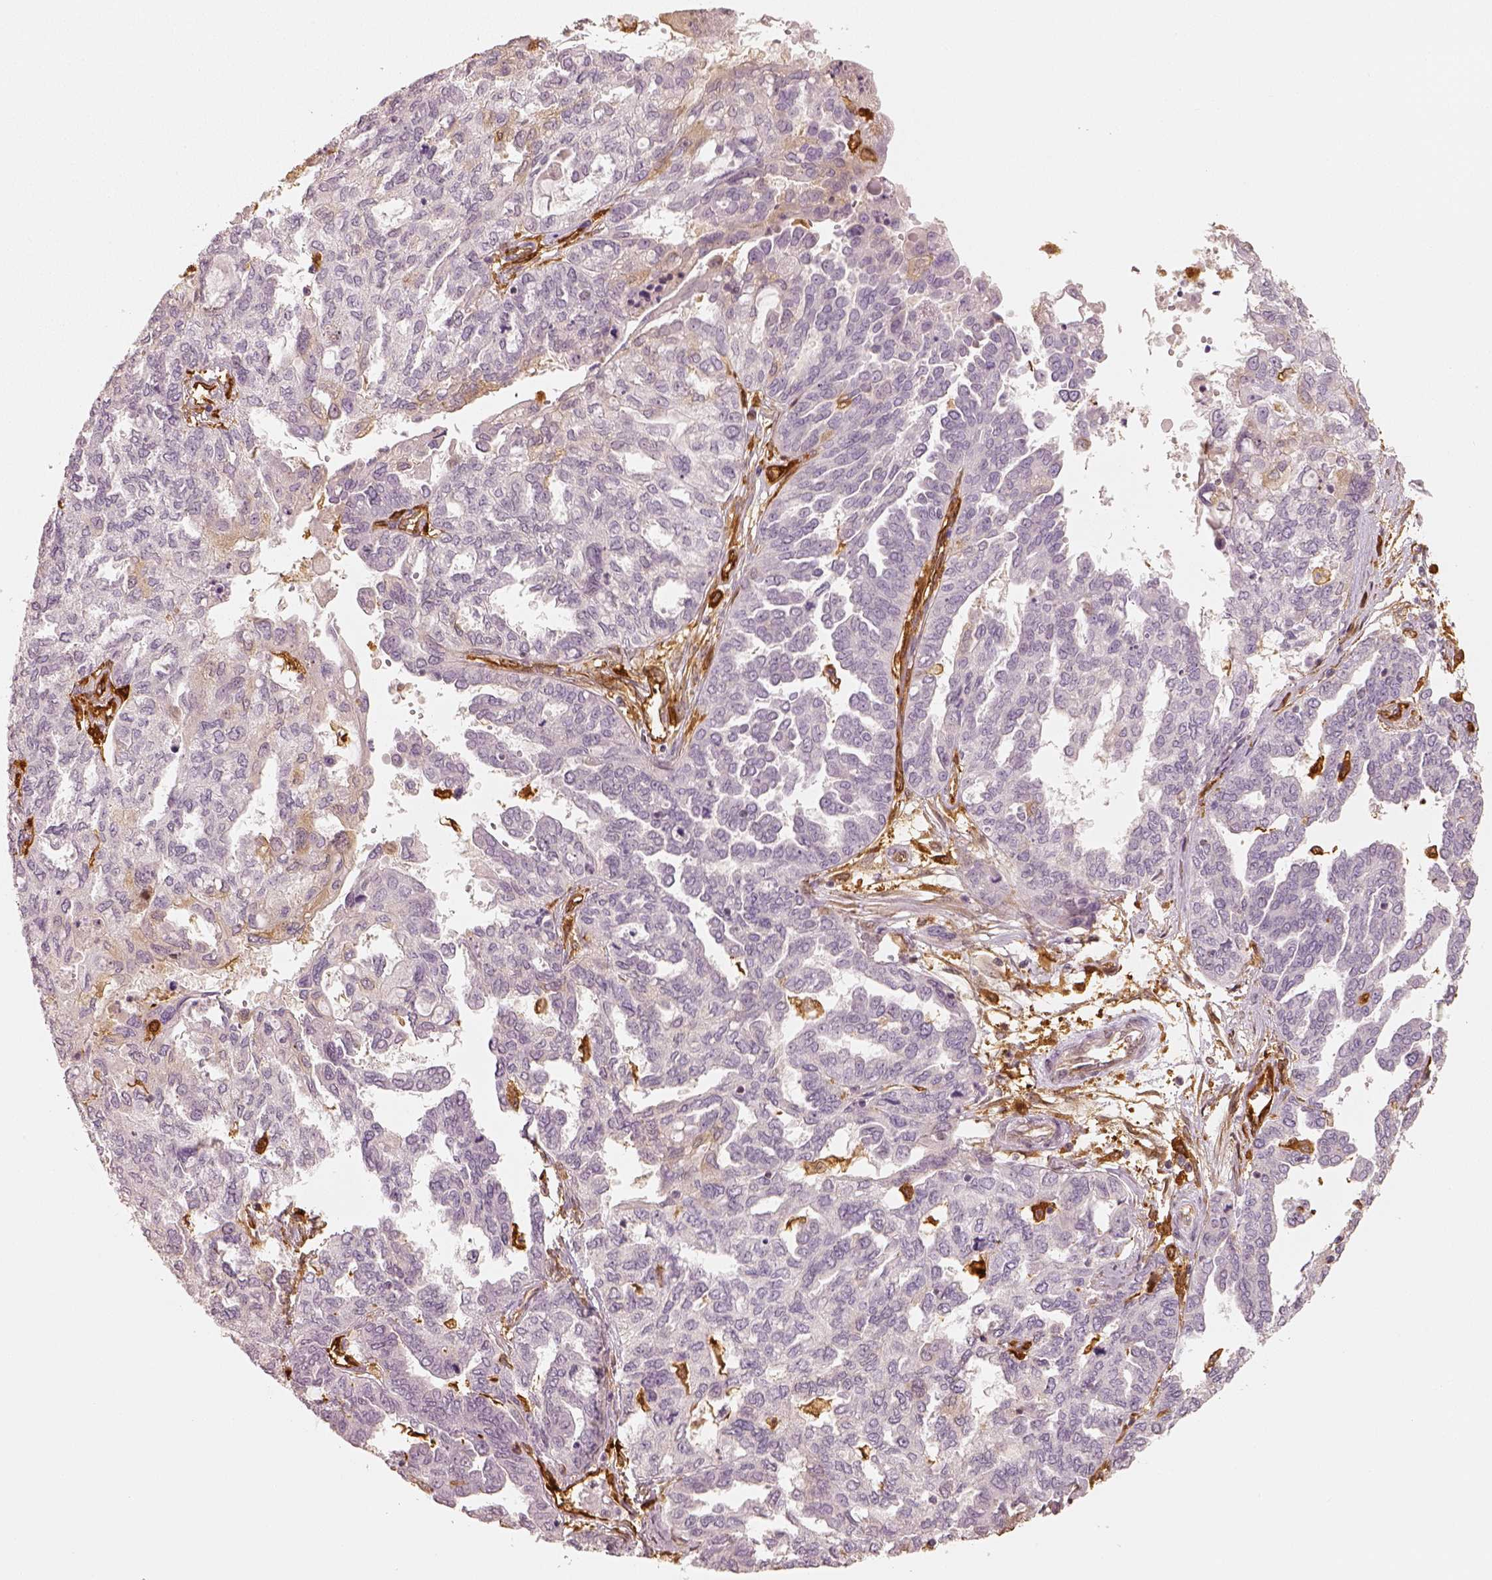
{"staining": {"intensity": "negative", "quantity": "none", "location": "none"}, "tissue": "ovarian cancer", "cell_type": "Tumor cells", "image_type": "cancer", "snomed": [{"axis": "morphology", "description": "Cystadenocarcinoma, serous, NOS"}, {"axis": "topography", "description": "Ovary"}], "caption": "Immunohistochemistry image of neoplastic tissue: human serous cystadenocarcinoma (ovarian) stained with DAB (3,3'-diaminobenzidine) displays no significant protein positivity in tumor cells. The staining was performed using DAB to visualize the protein expression in brown, while the nuclei were stained in blue with hematoxylin (Magnification: 20x).", "gene": "FSCN1", "patient": {"sex": "female", "age": 53}}